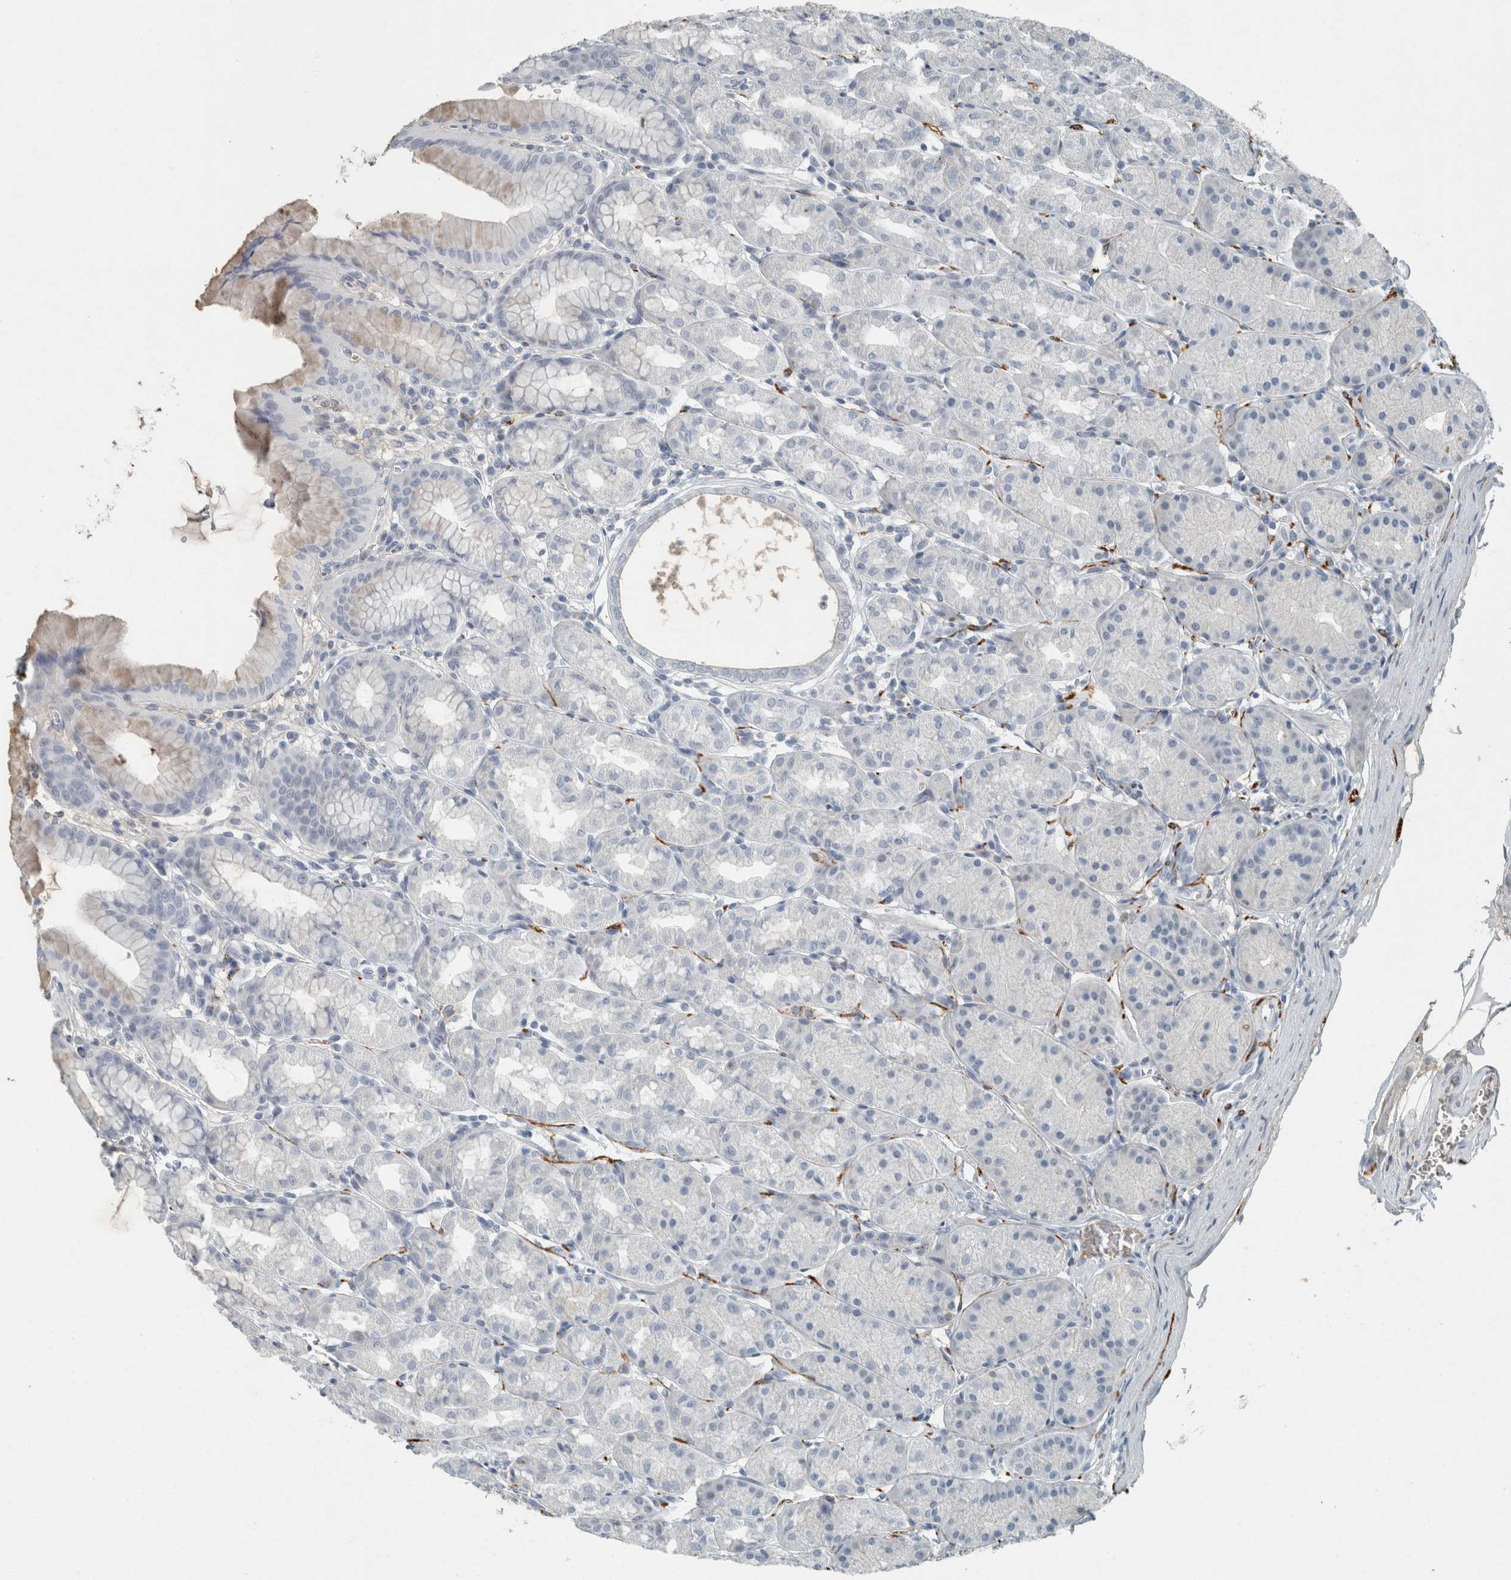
{"staining": {"intensity": "negative", "quantity": "none", "location": "none"}, "tissue": "stomach", "cell_type": "Glandular cells", "image_type": "normal", "snomed": [{"axis": "morphology", "description": "Normal tissue, NOS"}, {"axis": "topography", "description": "Stomach"}], "caption": "Immunohistochemistry of benign human stomach demonstrates no staining in glandular cells.", "gene": "CHL1", "patient": {"sex": "male", "age": 42}}